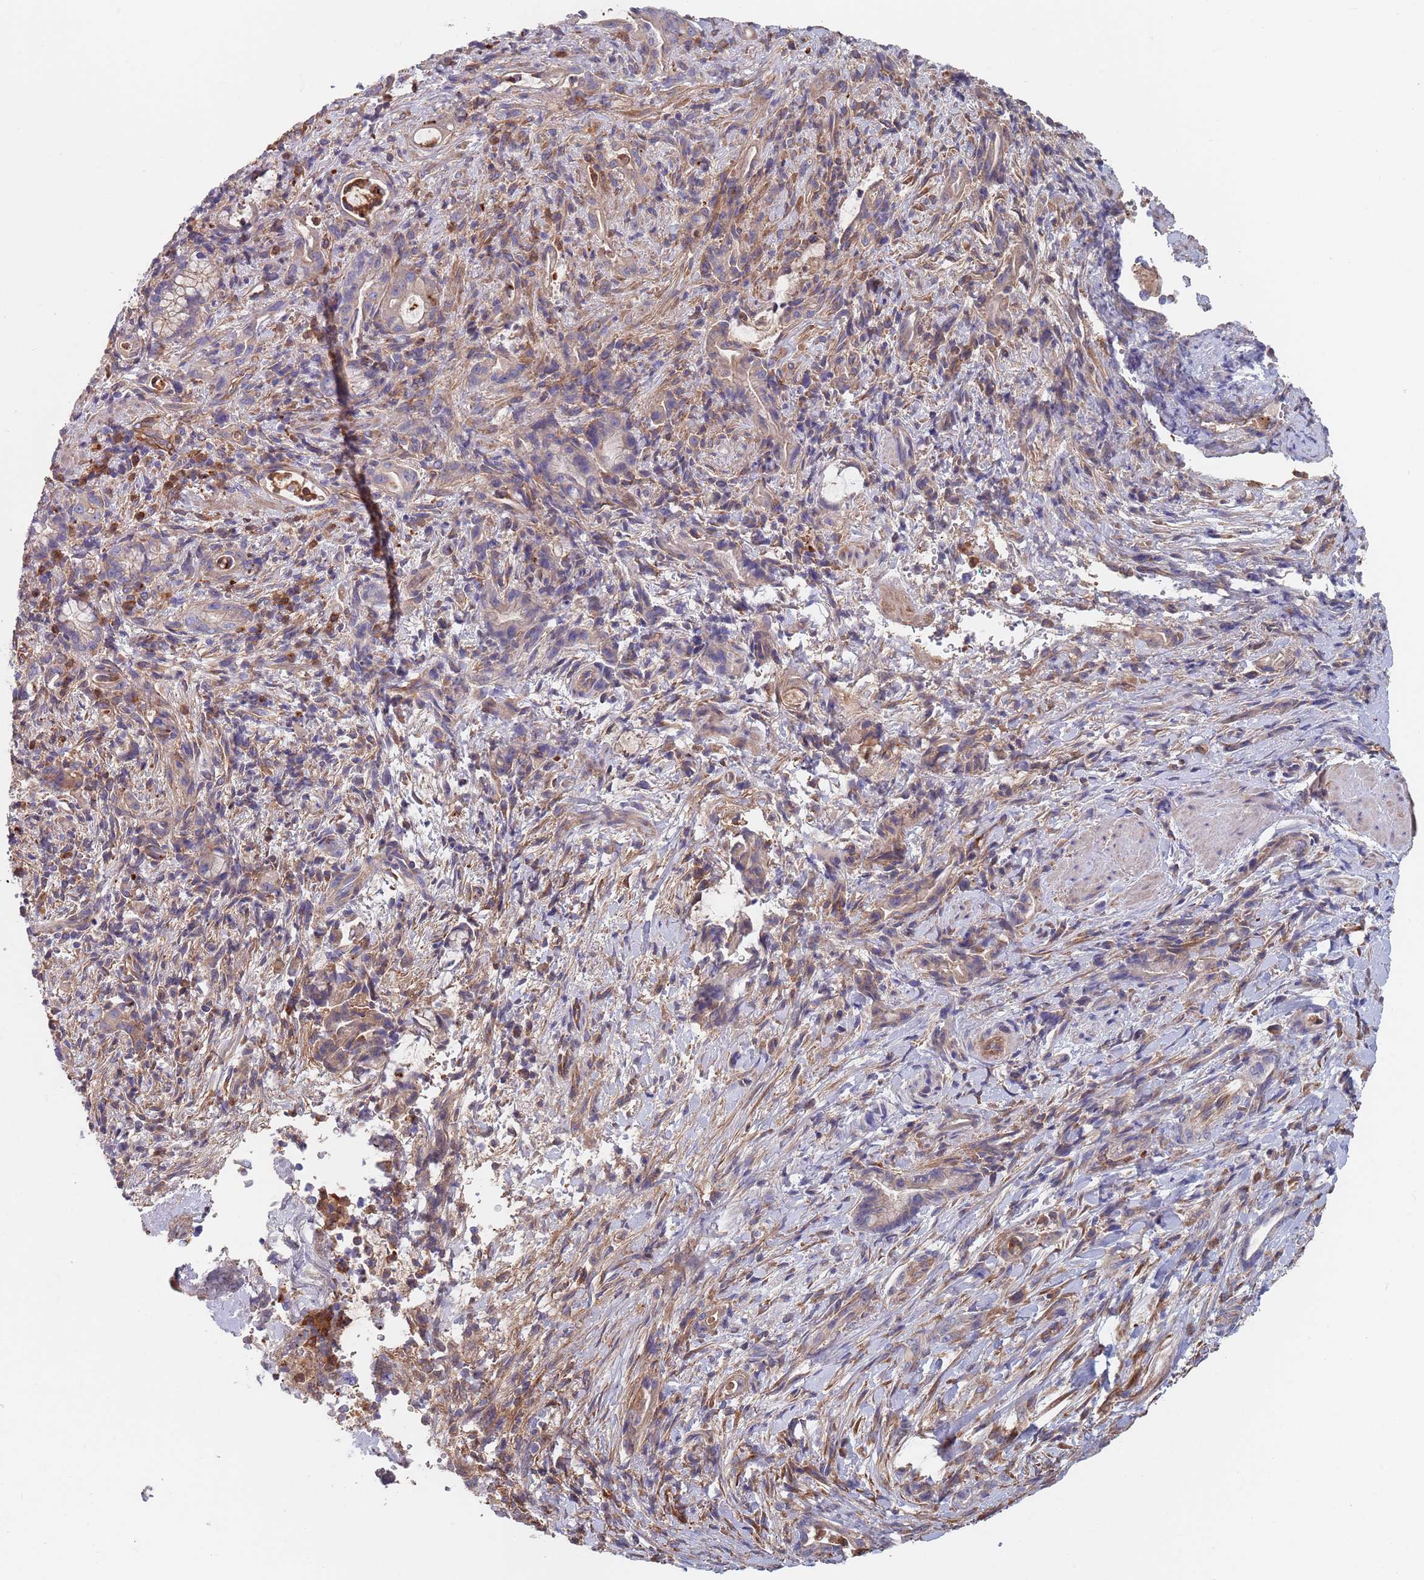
{"staining": {"intensity": "weak", "quantity": "25%-75%", "location": "cytoplasmic/membranous"}, "tissue": "pancreatic cancer", "cell_type": "Tumor cells", "image_type": "cancer", "snomed": [{"axis": "morphology", "description": "Normal tissue, NOS"}, {"axis": "morphology", "description": "Adenocarcinoma, NOS"}, {"axis": "topography", "description": "Pancreas"}], "caption": "IHC image of neoplastic tissue: pancreatic cancer (adenocarcinoma) stained using immunohistochemistry (IHC) demonstrates low levels of weak protein expression localized specifically in the cytoplasmic/membranous of tumor cells, appearing as a cytoplasmic/membranous brown color.", "gene": "DCUN1D3", "patient": {"sex": "female", "age": 55}}